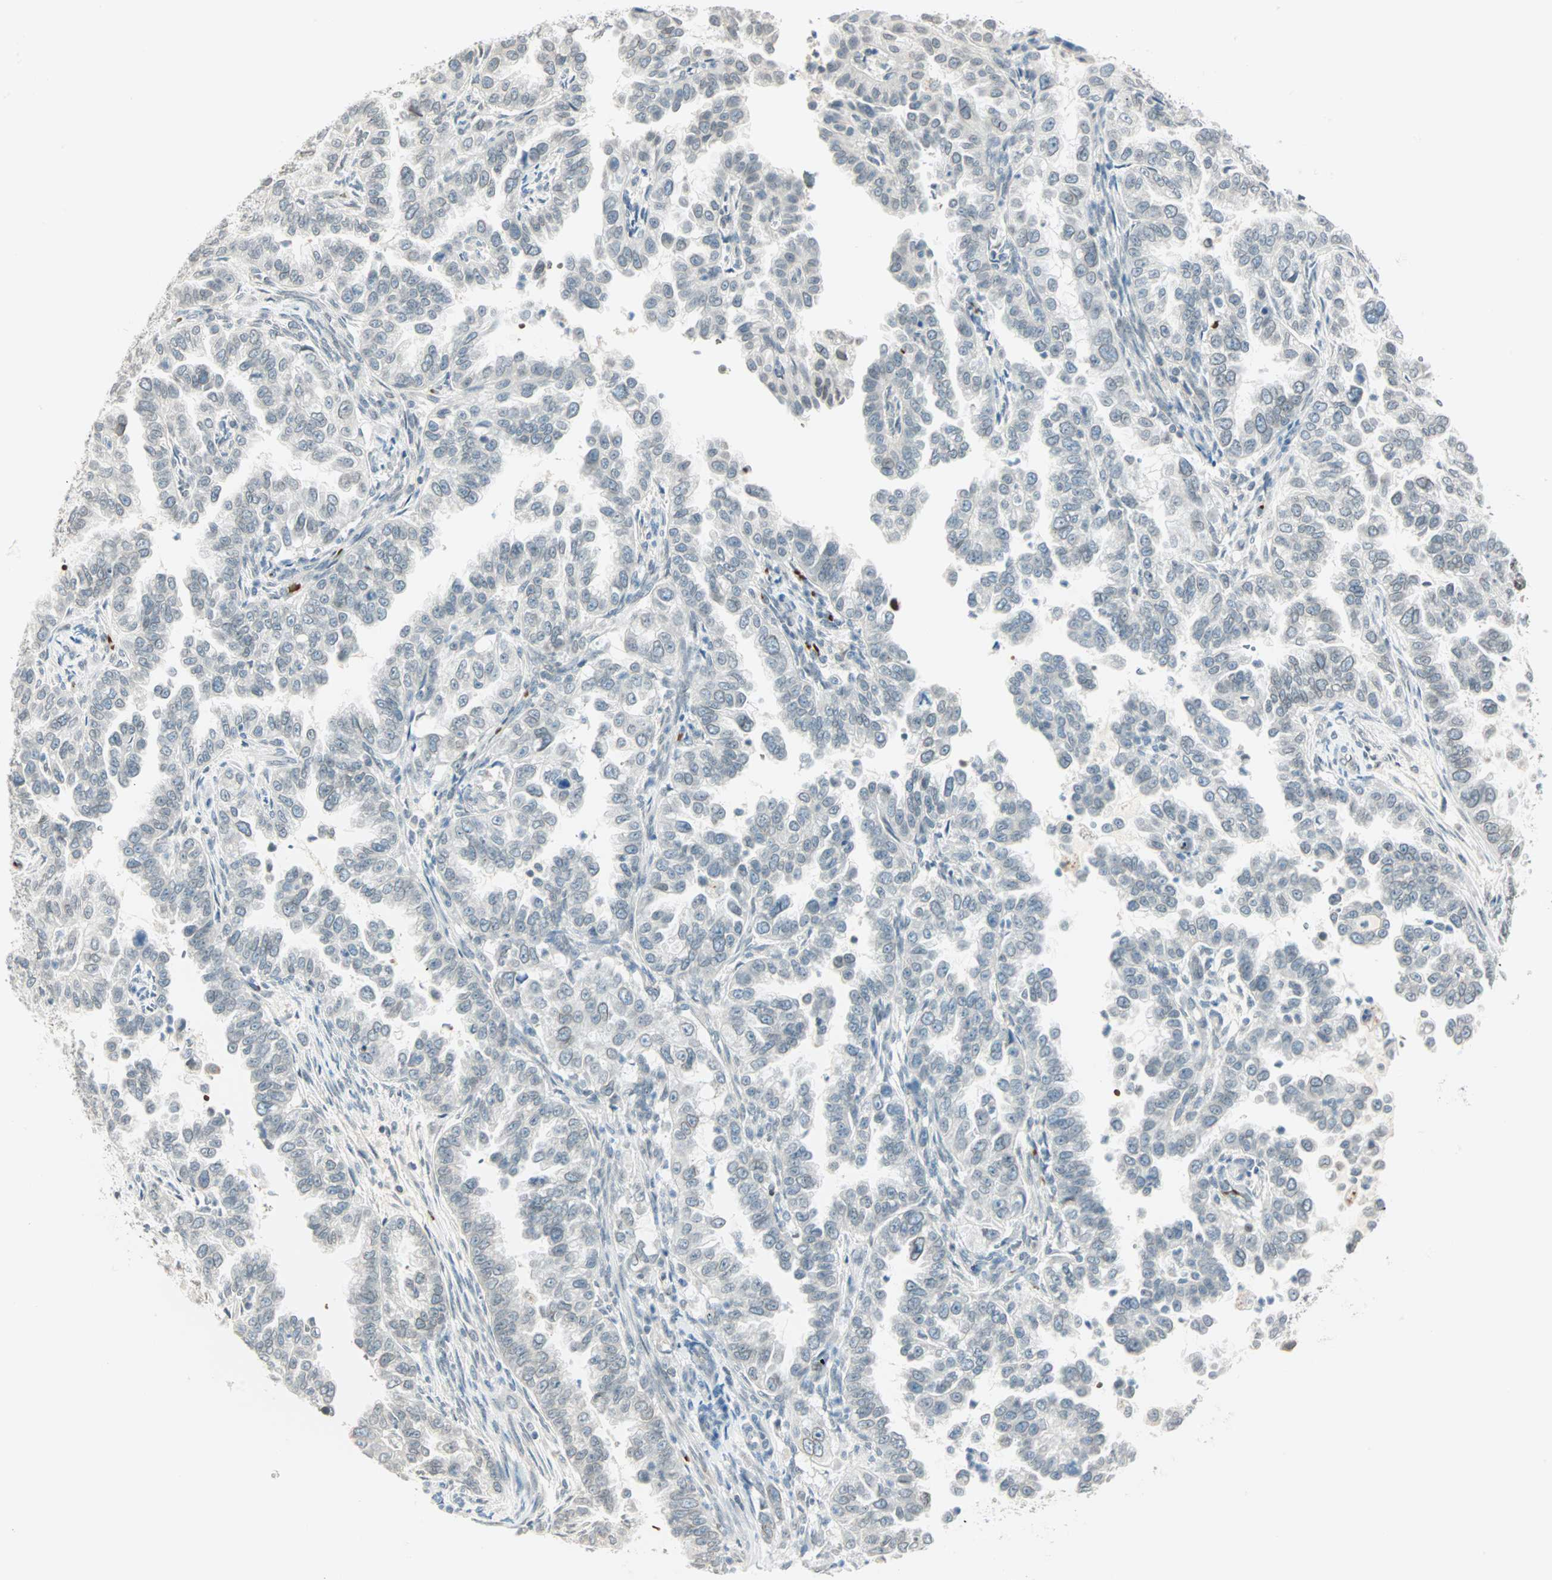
{"staining": {"intensity": "negative", "quantity": "none", "location": "none"}, "tissue": "endometrial cancer", "cell_type": "Tumor cells", "image_type": "cancer", "snomed": [{"axis": "morphology", "description": "Adenocarcinoma, NOS"}, {"axis": "topography", "description": "Endometrium"}], "caption": "DAB (3,3'-diaminobenzidine) immunohistochemical staining of endometrial adenocarcinoma exhibits no significant positivity in tumor cells. (Immunohistochemistry (ihc), brightfield microscopy, high magnification).", "gene": "BCAN", "patient": {"sex": "female", "age": 85}}